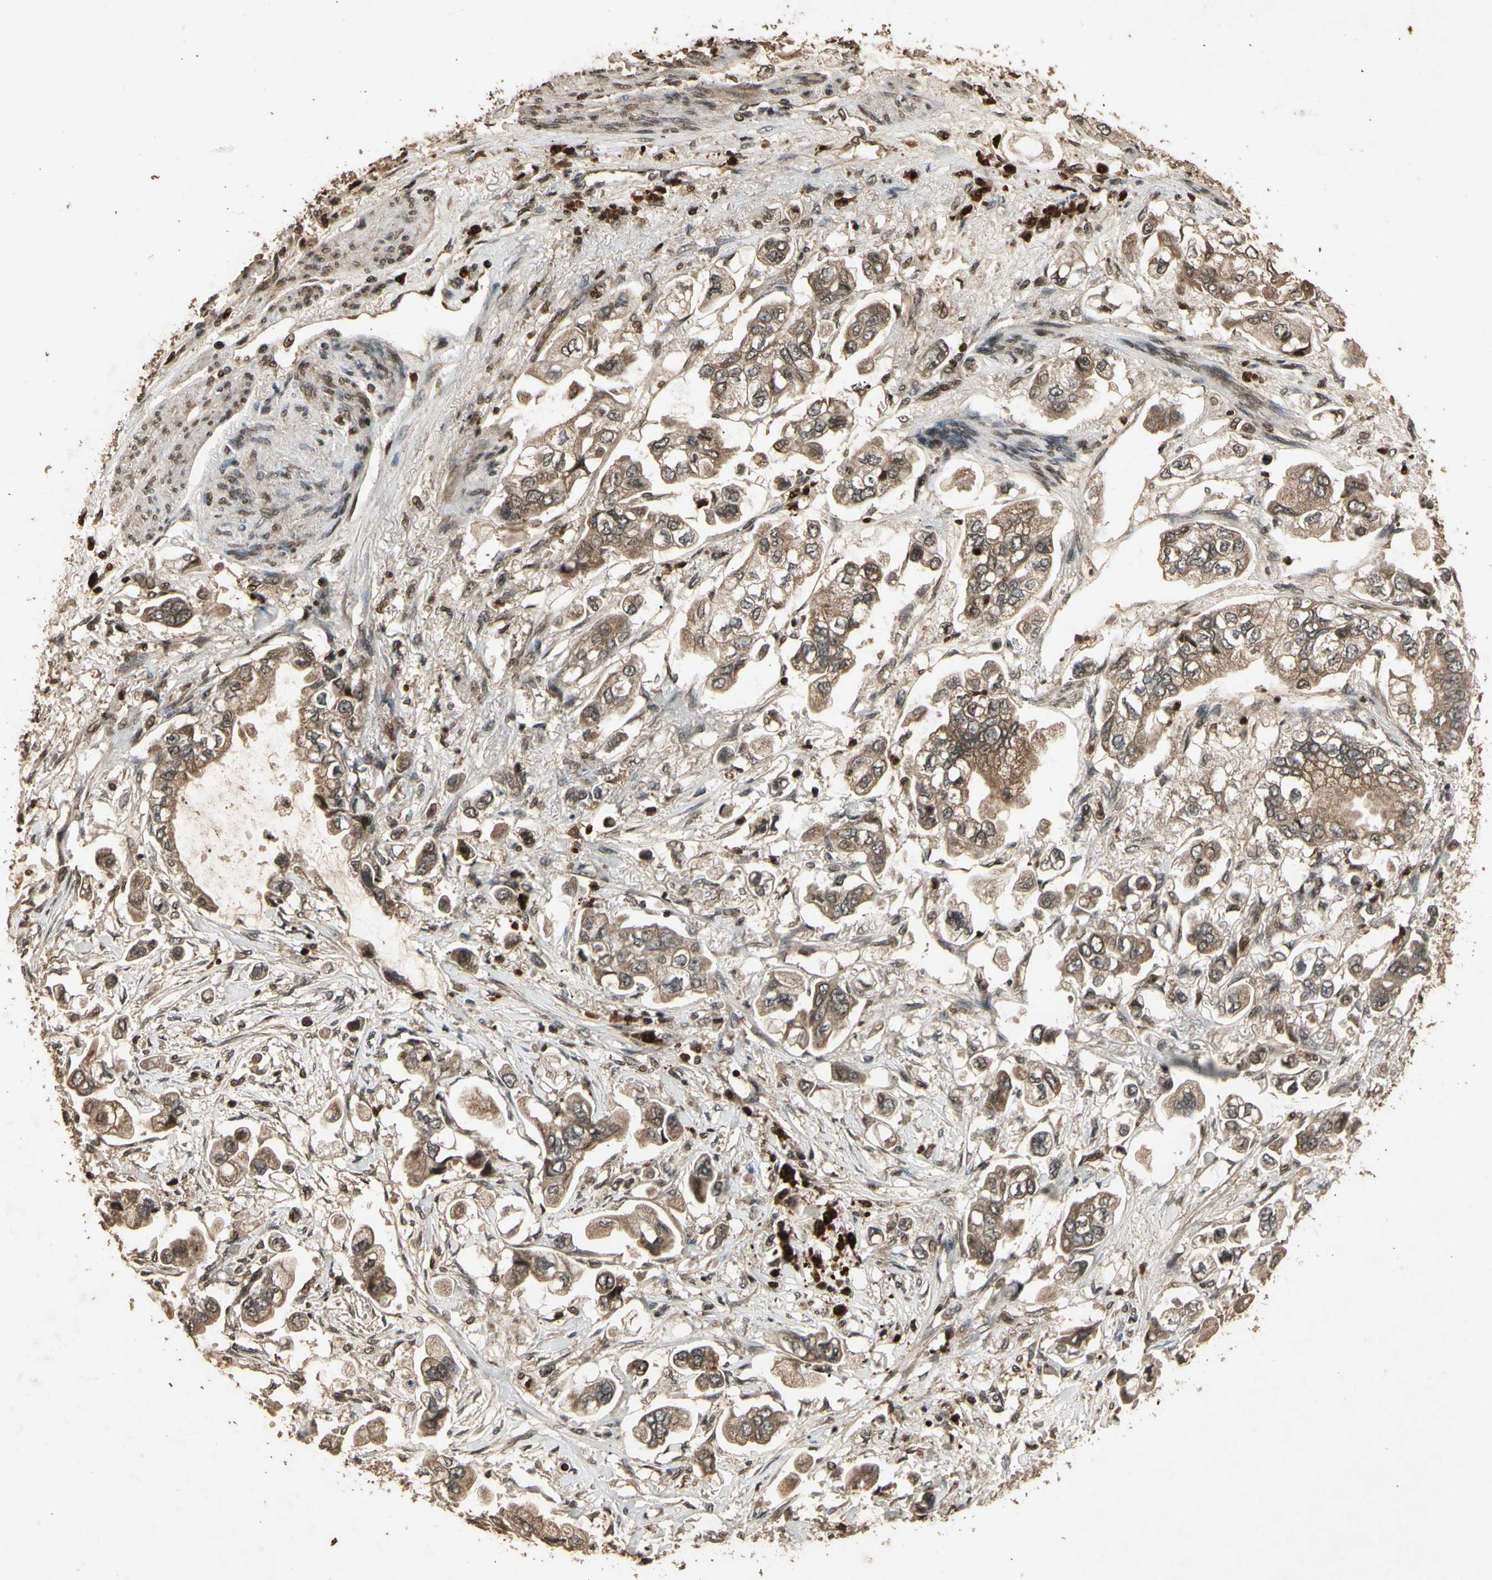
{"staining": {"intensity": "moderate", "quantity": ">75%", "location": "cytoplasmic/membranous"}, "tissue": "stomach cancer", "cell_type": "Tumor cells", "image_type": "cancer", "snomed": [{"axis": "morphology", "description": "Adenocarcinoma, NOS"}, {"axis": "topography", "description": "Stomach"}], "caption": "Immunohistochemical staining of human stomach cancer (adenocarcinoma) demonstrates medium levels of moderate cytoplasmic/membranous expression in about >75% of tumor cells.", "gene": "GLRX", "patient": {"sex": "male", "age": 62}}